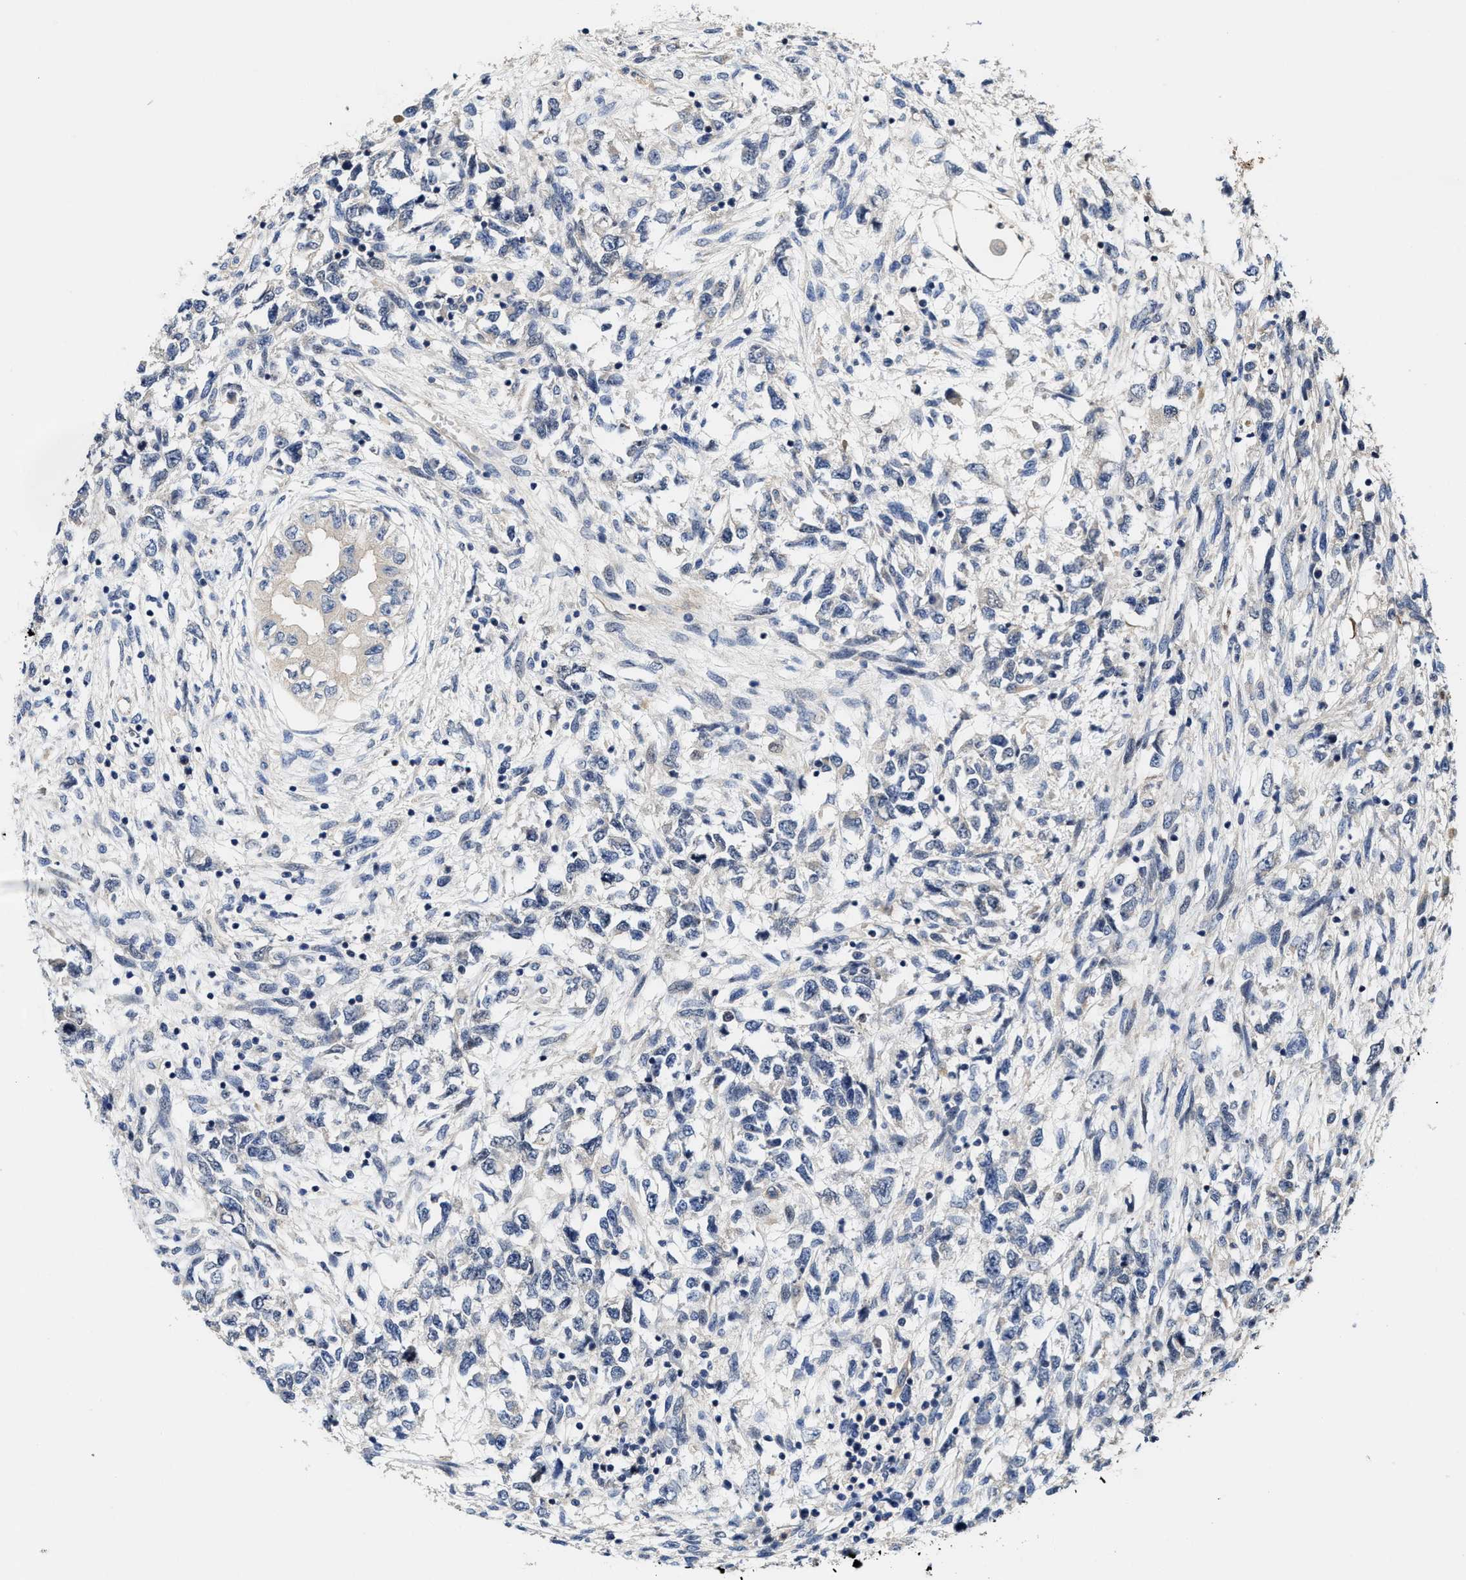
{"staining": {"intensity": "negative", "quantity": "none", "location": "none"}, "tissue": "testis cancer", "cell_type": "Tumor cells", "image_type": "cancer", "snomed": [{"axis": "morphology", "description": "Seminoma, NOS"}, {"axis": "topography", "description": "Testis"}], "caption": "The immunohistochemistry histopathology image has no significant expression in tumor cells of testis seminoma tissue. (DAB IHC with hematoxylin counter stain).", "gene": "TRAF6", "patient": {"sex": "male", "age": 28}}